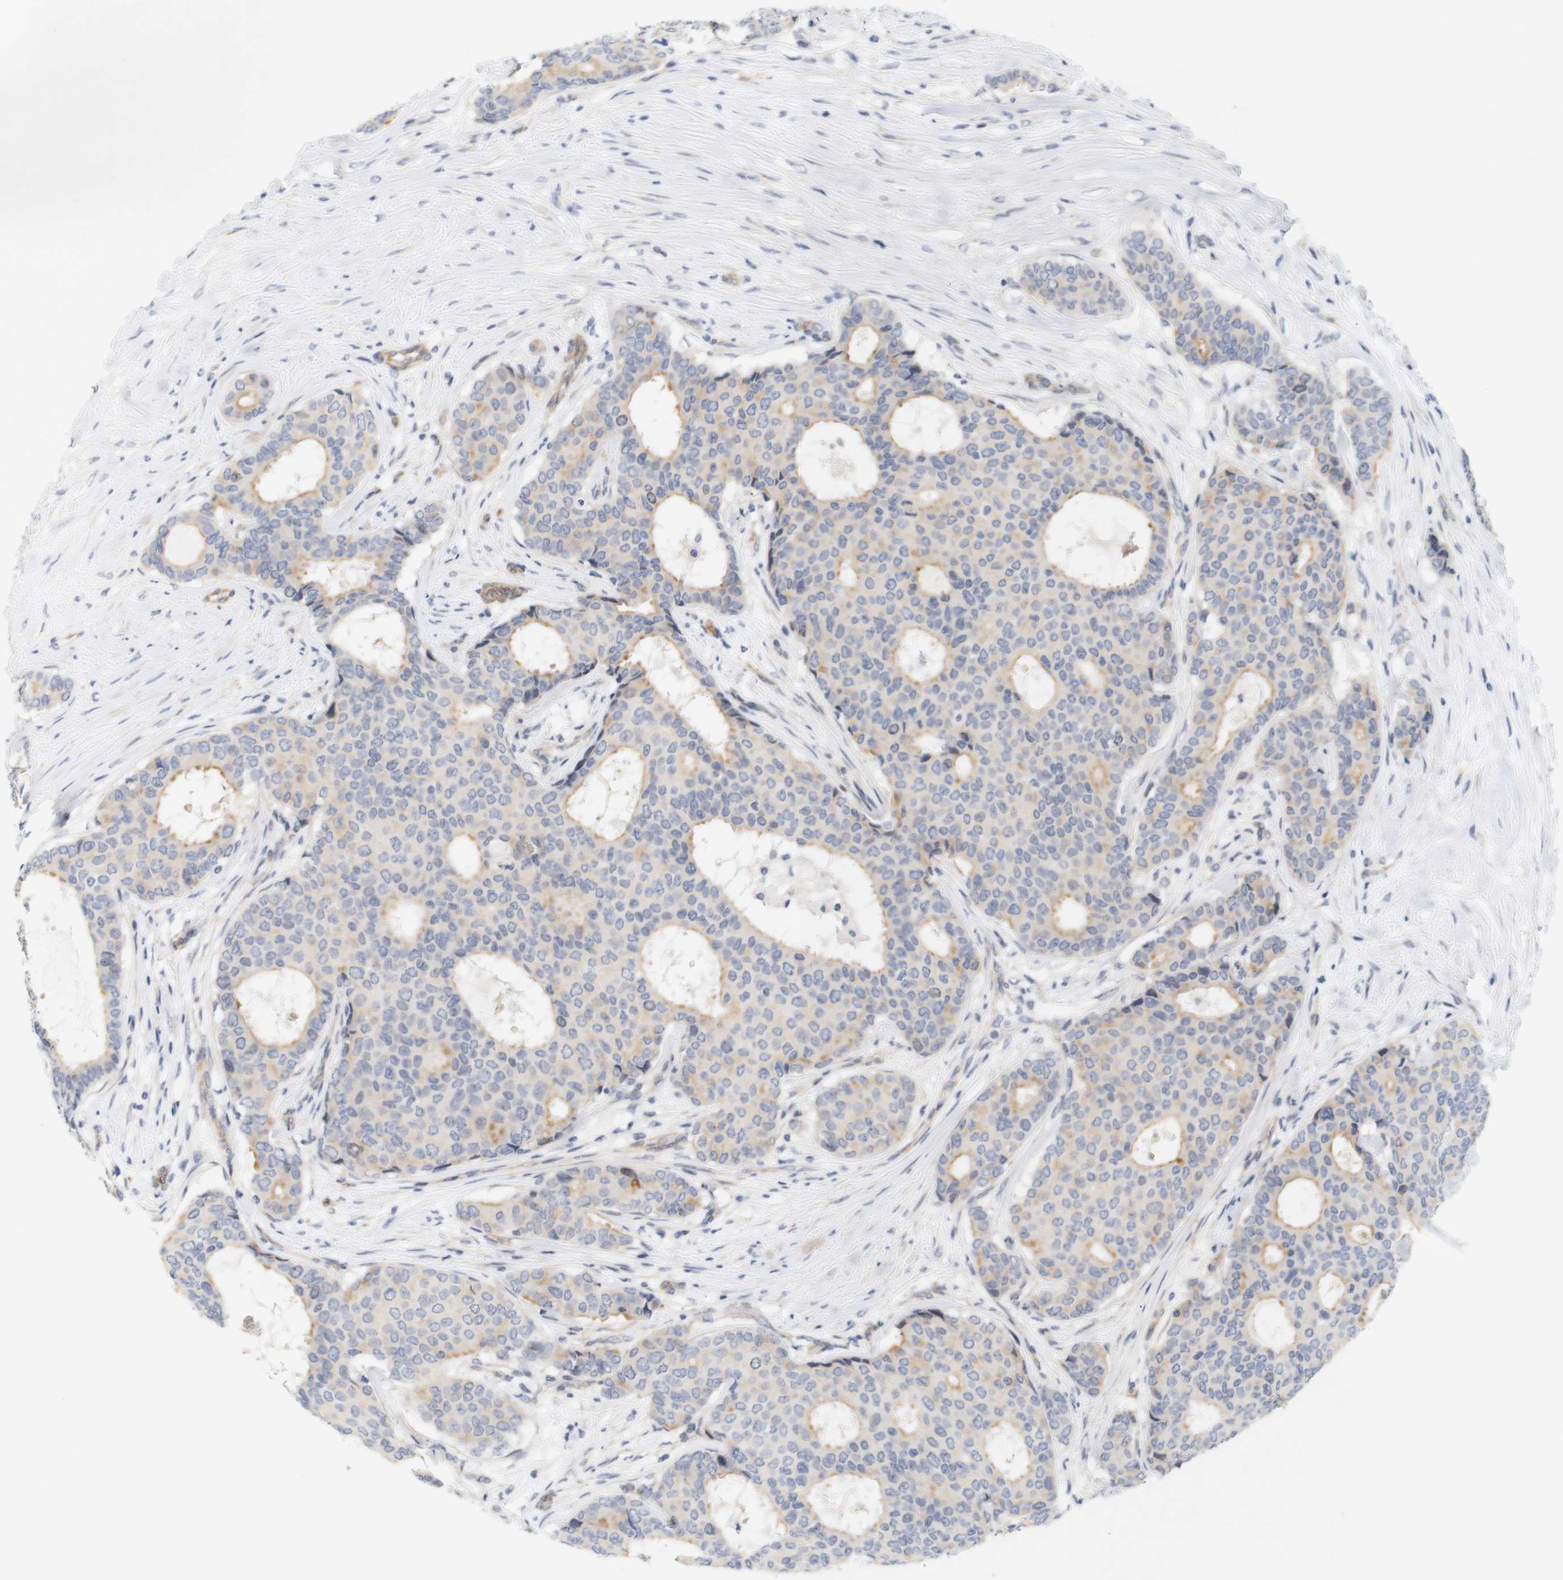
{"staining": {"intensity": "moderate", "quantity": "25%-75%", "location": "cytoplasmic/membranous"}, "tissue": "breast cancer", "cell_type": "Tumor cells", "image_type": "cancer", "snomed": [{"axis": "morphology", "description": "Duct carcinoma"}, {"axis": "topography", "description": "Breast"}], "caption": "Immunohistochemical staining of breast infiltrating ductal carcinoma shows medium levels of moderate cytoplasmic/membranous positivity in approximately 25%-75% of tumor cells. The staining was performed using DAB (3,3'-diaminobenzidine), with brown indicating positive protein expression. Nuclei are stained blue with hematoxylin.", "gene": "CYB561", "patient": {"sex": "female", "age": 75}}